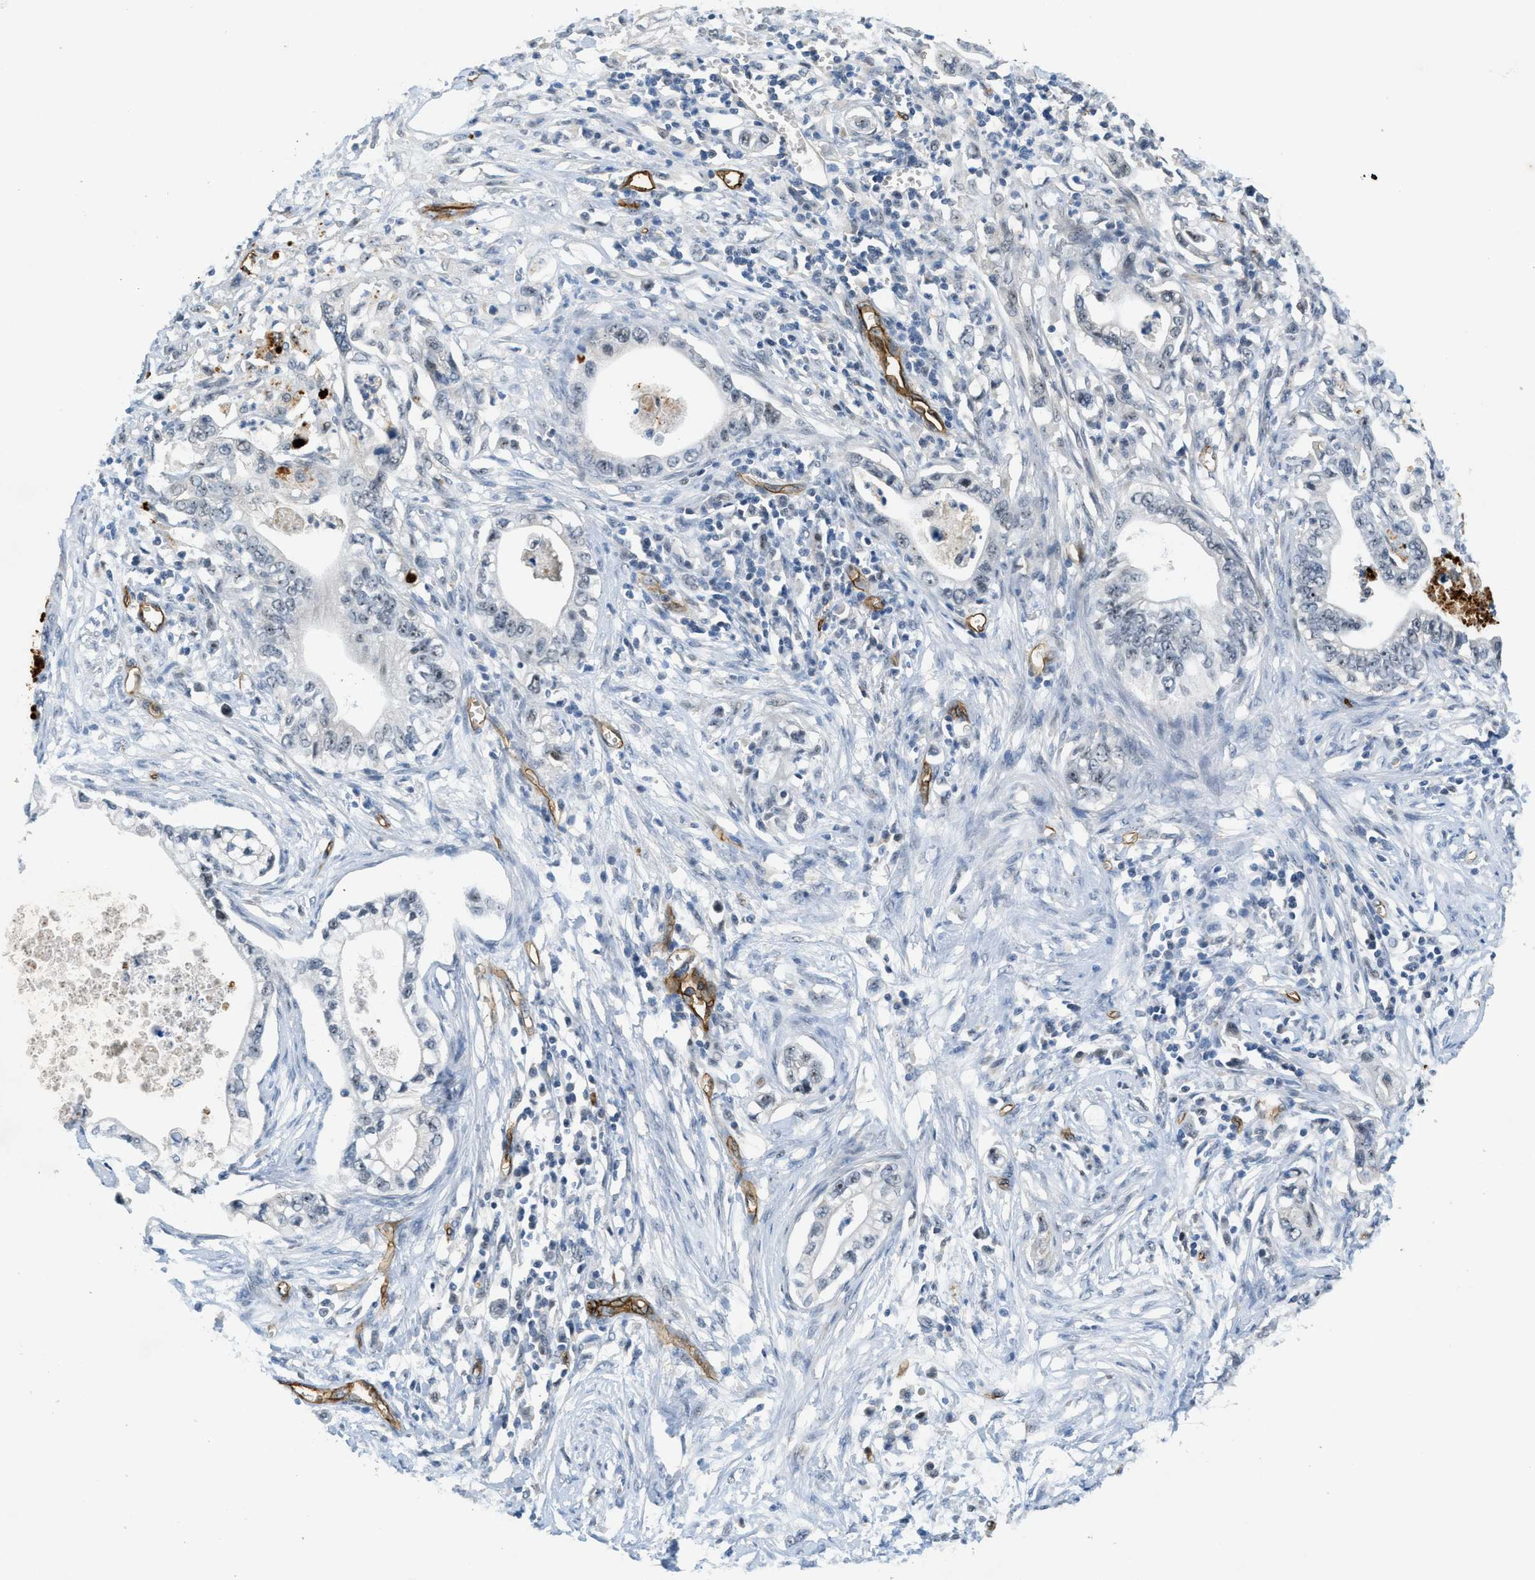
{"staining": {"intensity": "negative", "quantity": "none", "location": "none"}, "tissue": "pancreatic cancer", "cell_type": "Tumor cells", "image_type": "cancer", "snomed": [{"axis": "morphology", "description": "Adenocarcinoma, NOS"}, {"axis": "topography", "description": "Pancreas"}], "caption": "Tumor cells show no significant staining in pancreatic cancer.", "gene": "SLCO2A1", "patient": {"sex": "male", "age": 56}}